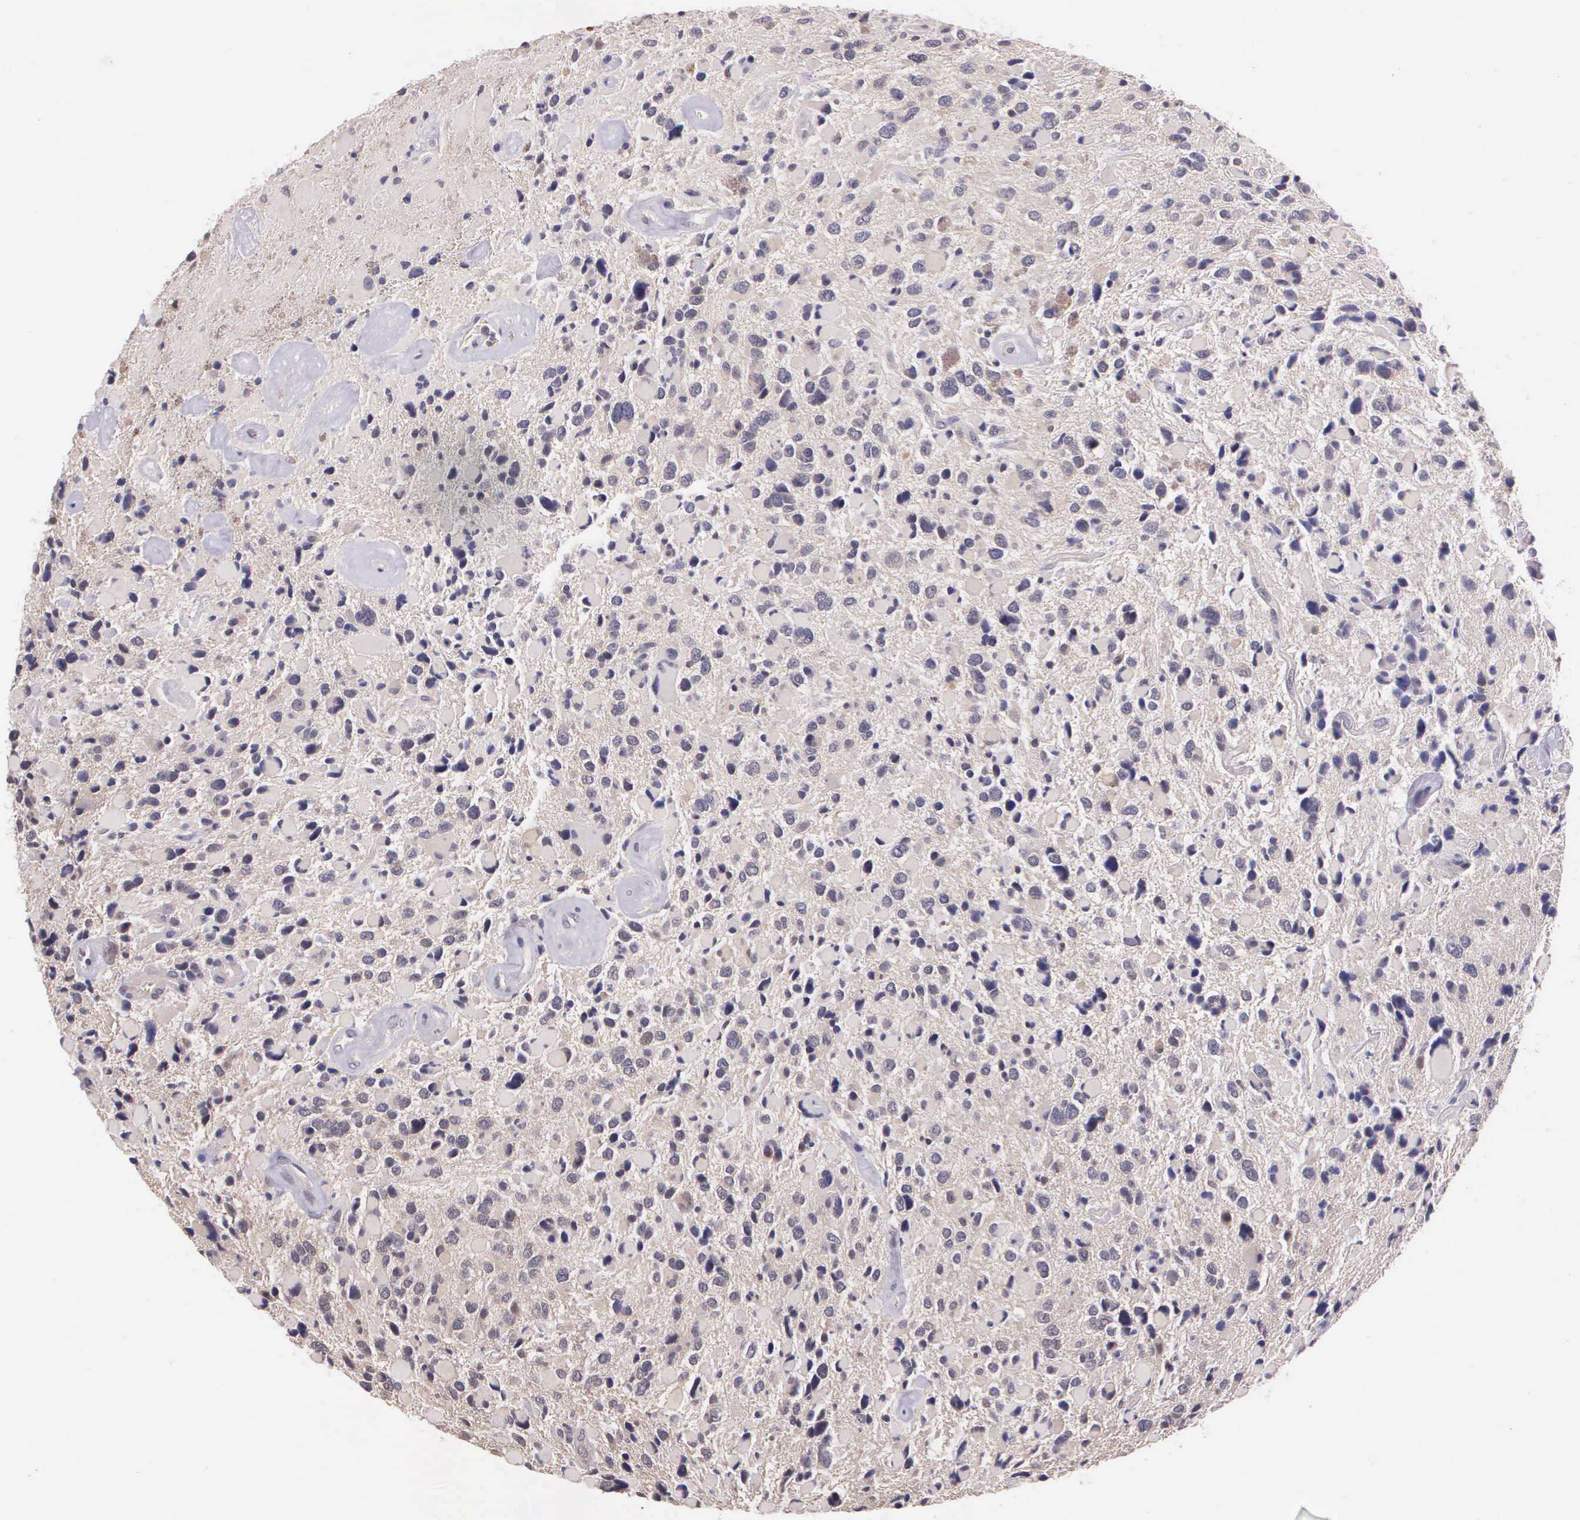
{"staining": {"intensity": "negative", "quantity": "none", "location": "none"}, "tissue": "glioma", "cell_type": "Tumor cells", "image_type": "cancer", "snomed": [{"axis": "morphology", "description": "Glioma, malignant, High grade"}, {"axis": "topography", "description": "Brain"}], "caption": "Micrograph shows no protein expression in tumor cells of glioma tissue.", "gene": "IGBP1", "patient": {"sex": "female", "age": 37}}